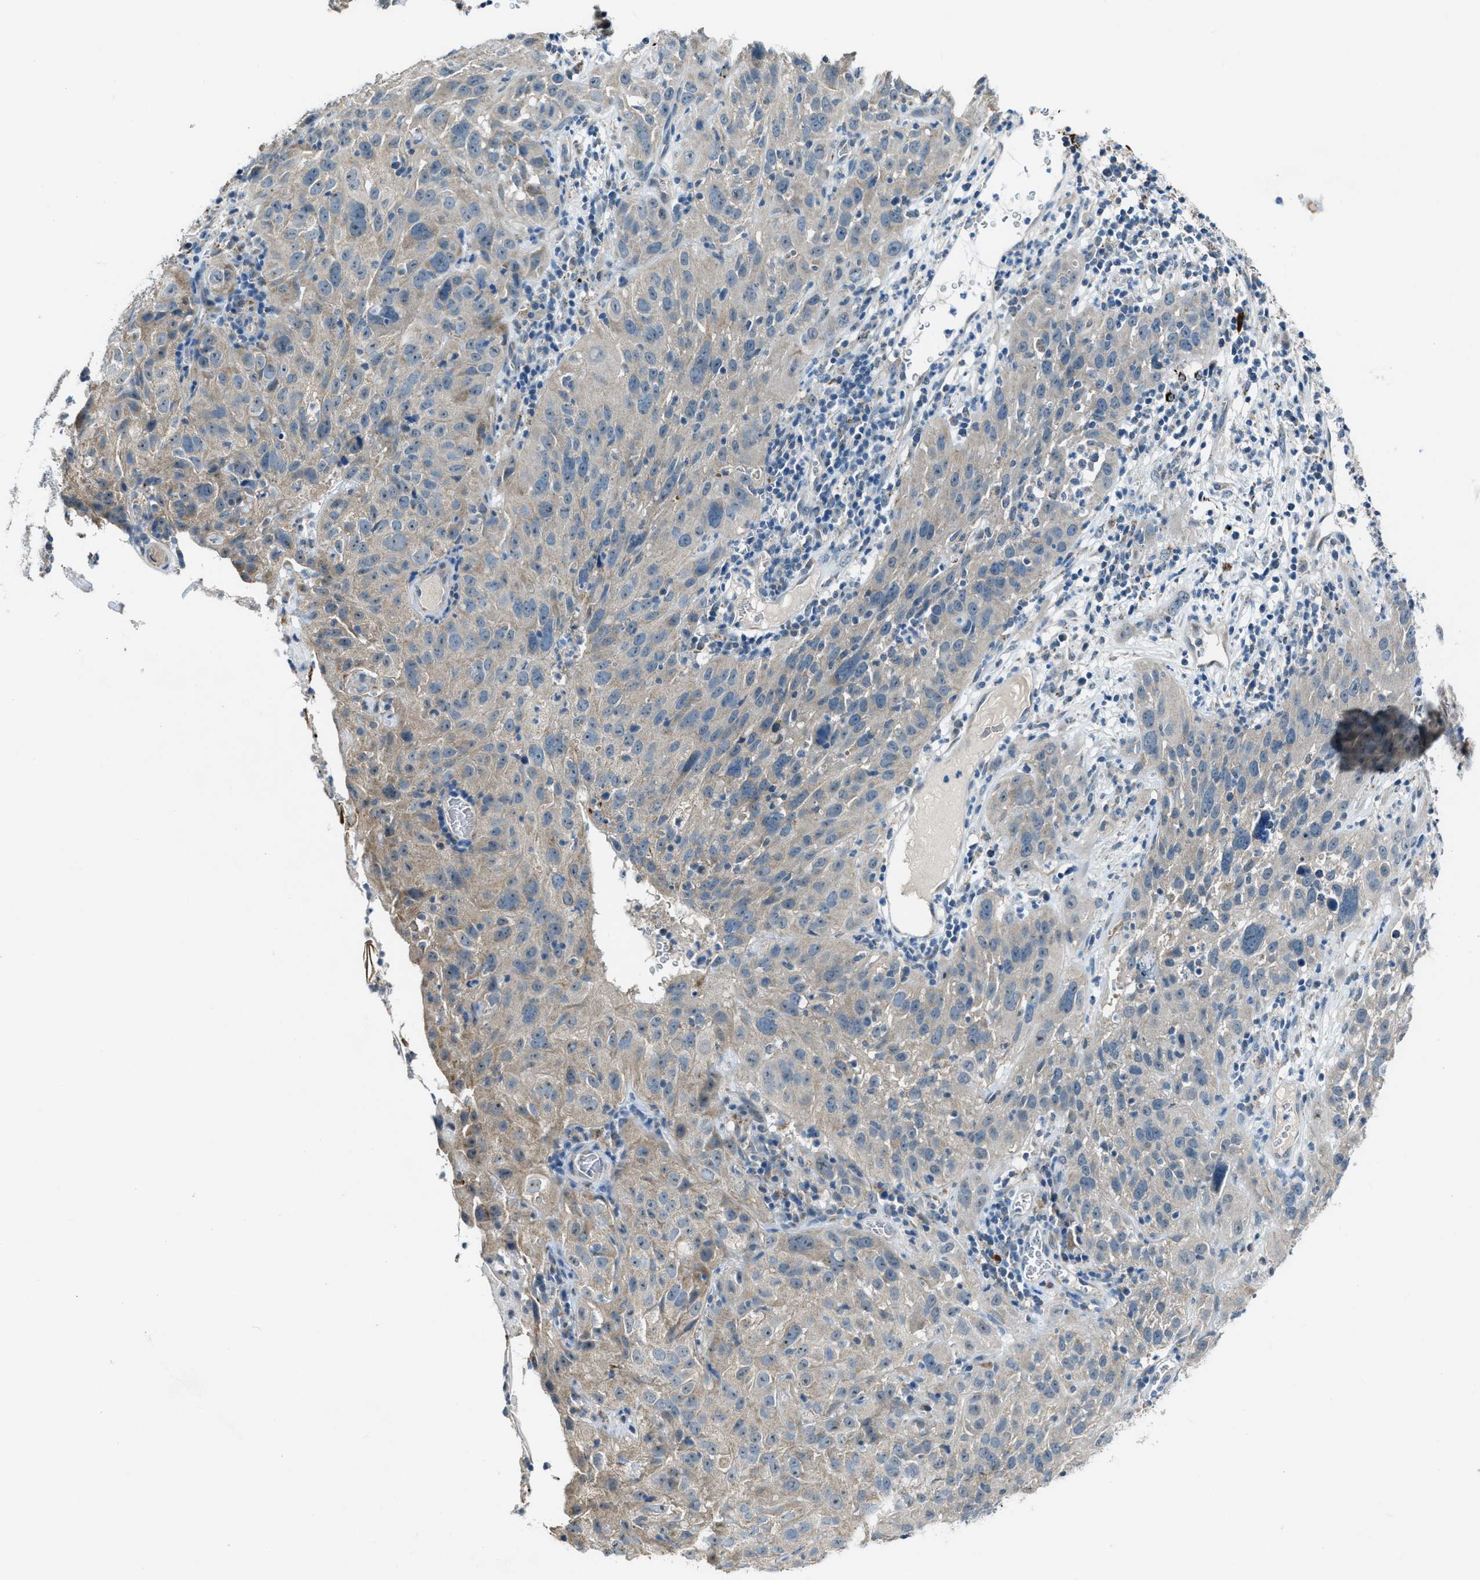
{"staining": {"intensity": "weak", "quantity": "<25%", "location": "cytoplasmic/membranous"}, "tissue": "cervical cancer", "cell_type": "Tumor cells", "image_type": "cancer", "snomed": [{"axis": "morphology", "description": "Squamous cell carcinoma, NOS"}, {"axis": "topography", "description": "Cervix"}], "caption": "This is an immunohistochemistry (IHC) histopathology image of cervical cancer (squamous cell carcinoma). There is no staining in tumor cells.", "gene": "CDON", "patient": {"sex": "female", "age": 32}}